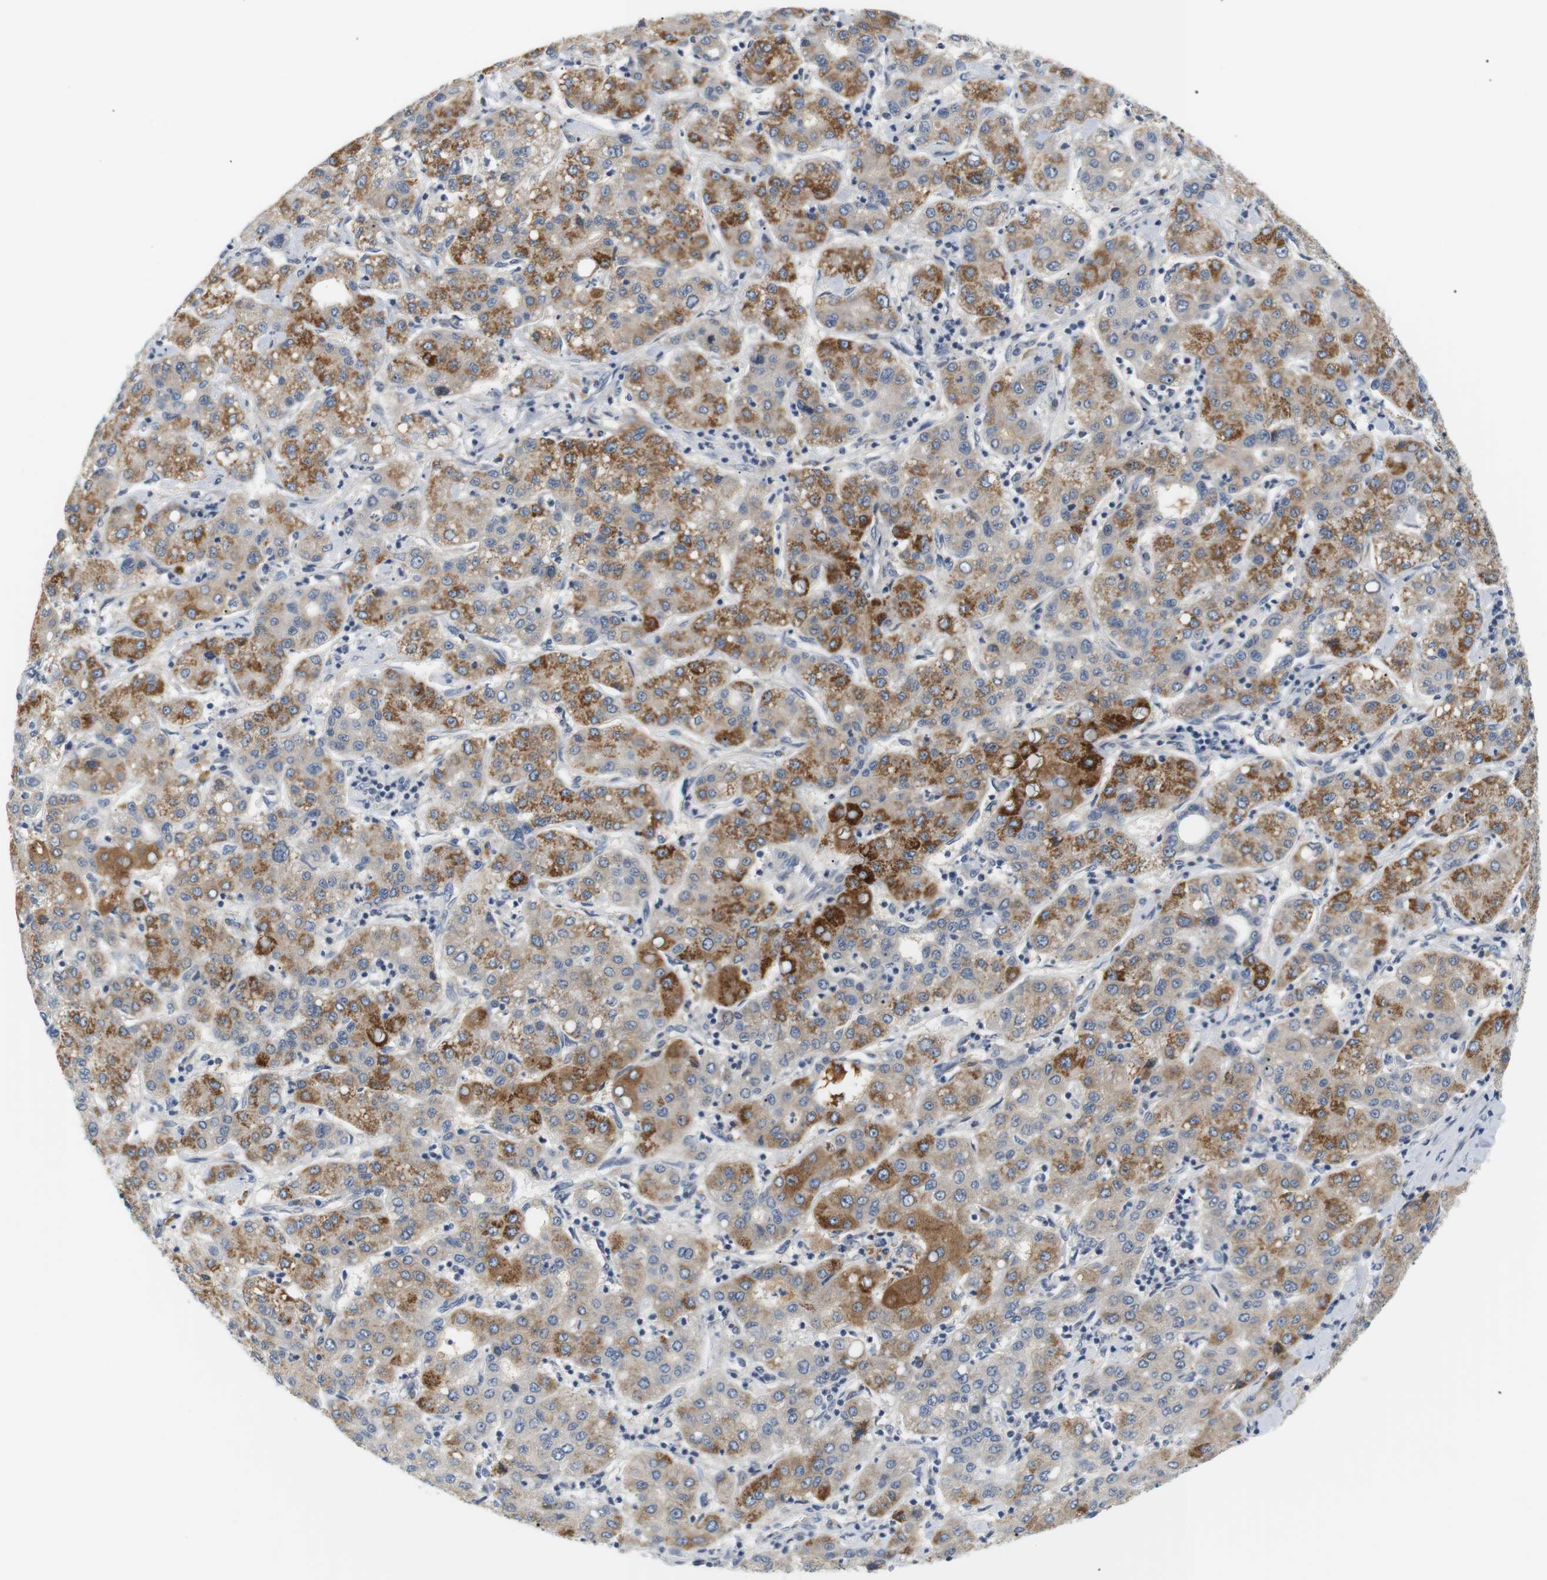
{"staining": {"intensity": "moderate", "quantity": "25%-75%", "location": "cytoplasmic/membranous"}, "tissue": "liver cancer", "cell_type": "Tumor cells", "image_type": "cancer", "snomed": [{"axis": "morphology", "description": "Carcinoma, Hepatocellular, NOS"}, {"axis": "topography", "description": "Liver"}], "caption": "Protein analysis of liver cancer tissue reveals moderate cytoplasmic/membranous expression in approximately 25%-75% of tumor cells.", "gene": "EVA1C", "patient": {"sex": "male", "age": 65}}